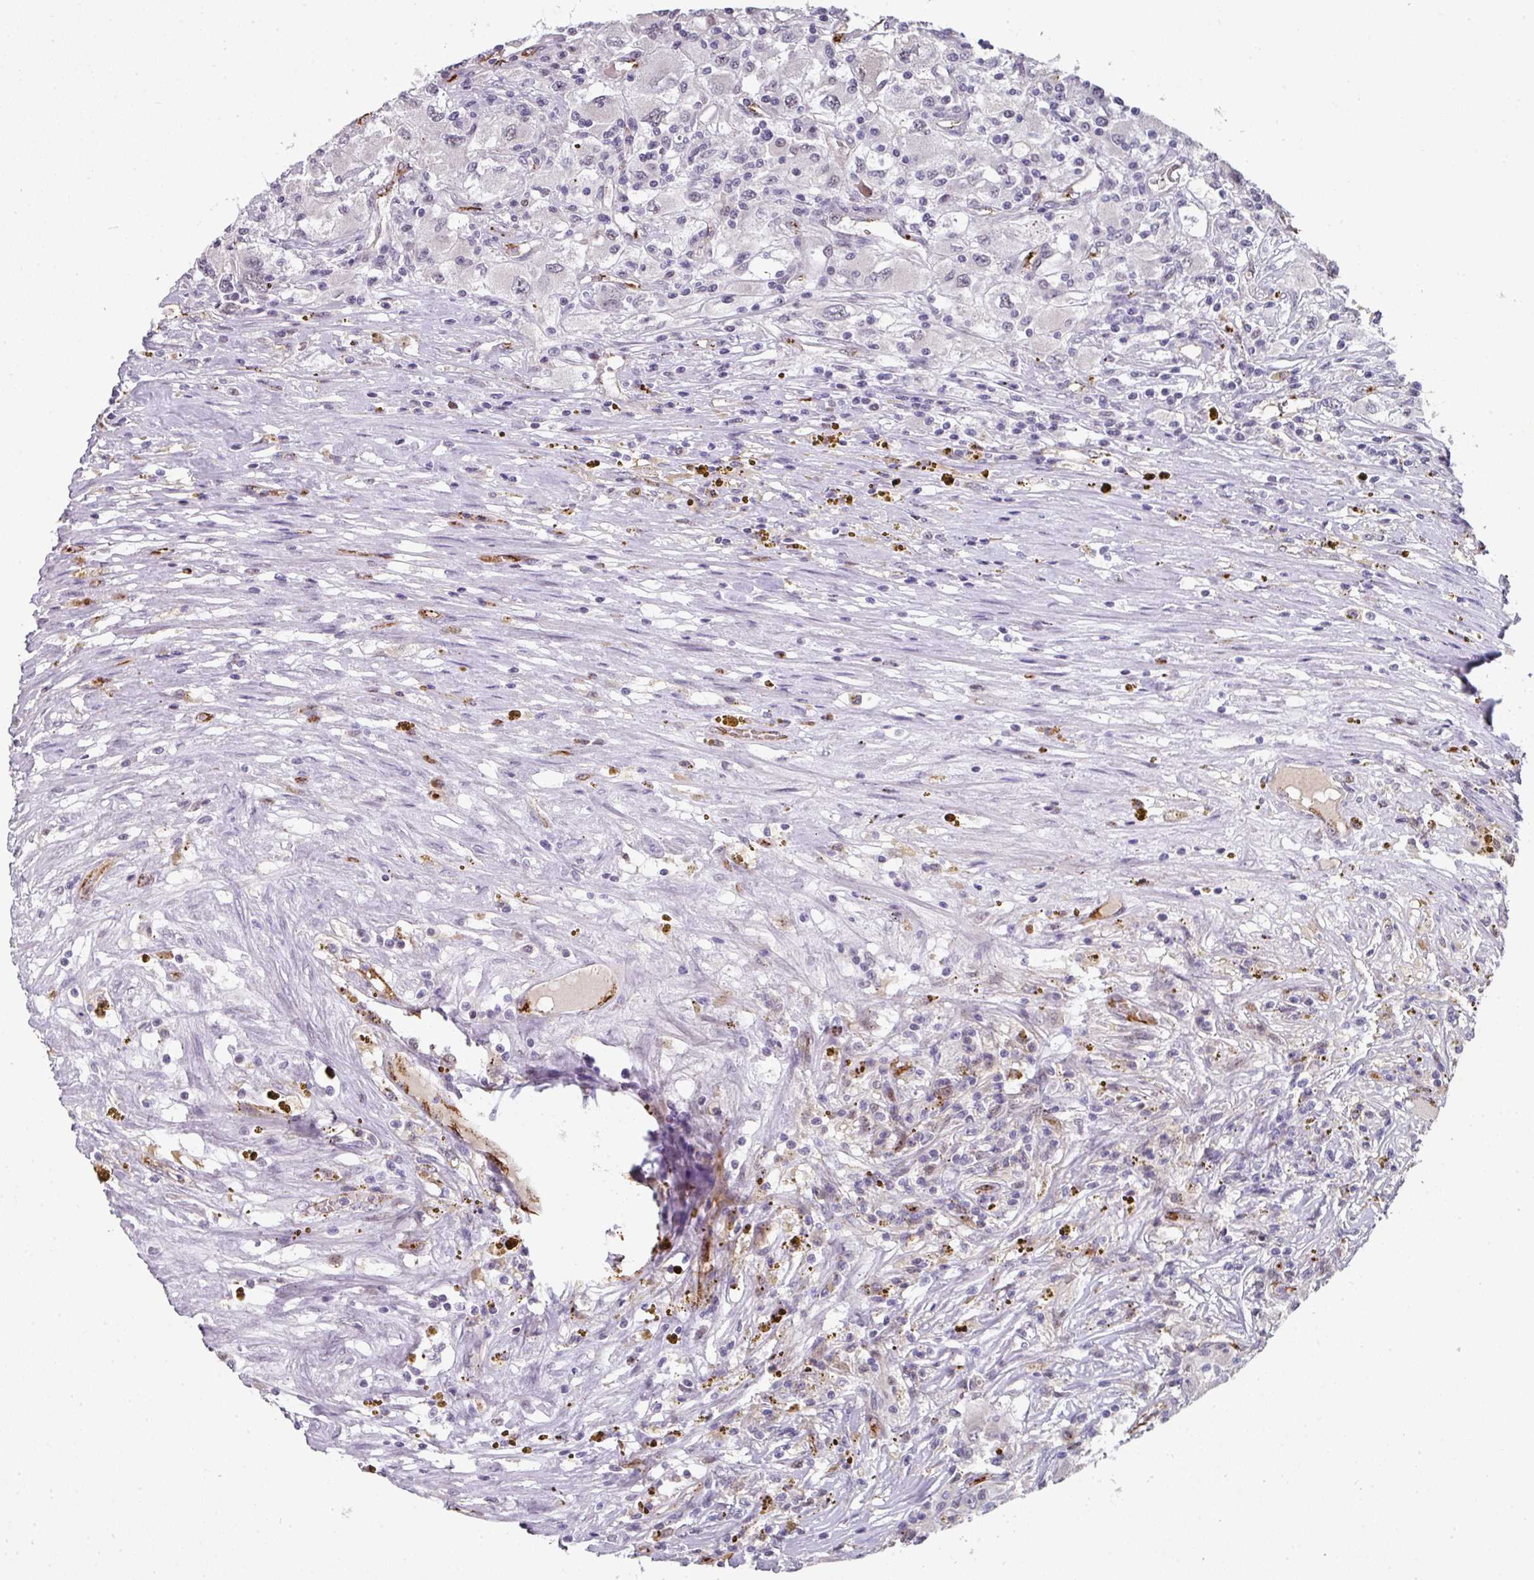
{"staining": {"intensity": "negative", "quantity": "none", "location": "none"}, "tissue": "renal cancer", "cell_type": "Tumor cells", "image_type": "cancer", "snomed": [{"axis": "morphology", "description": "Adenocarcinoma, NOS"}, {"axis": "topography", "description": "Kidney"}], "caption": "This is an immunohistochemistry (IHC) image of human adenocarcinoma (renal). There is no staining in tumor cells.", "gene": "SIDT2", "patient": {"sex": "female", "age": 67}}